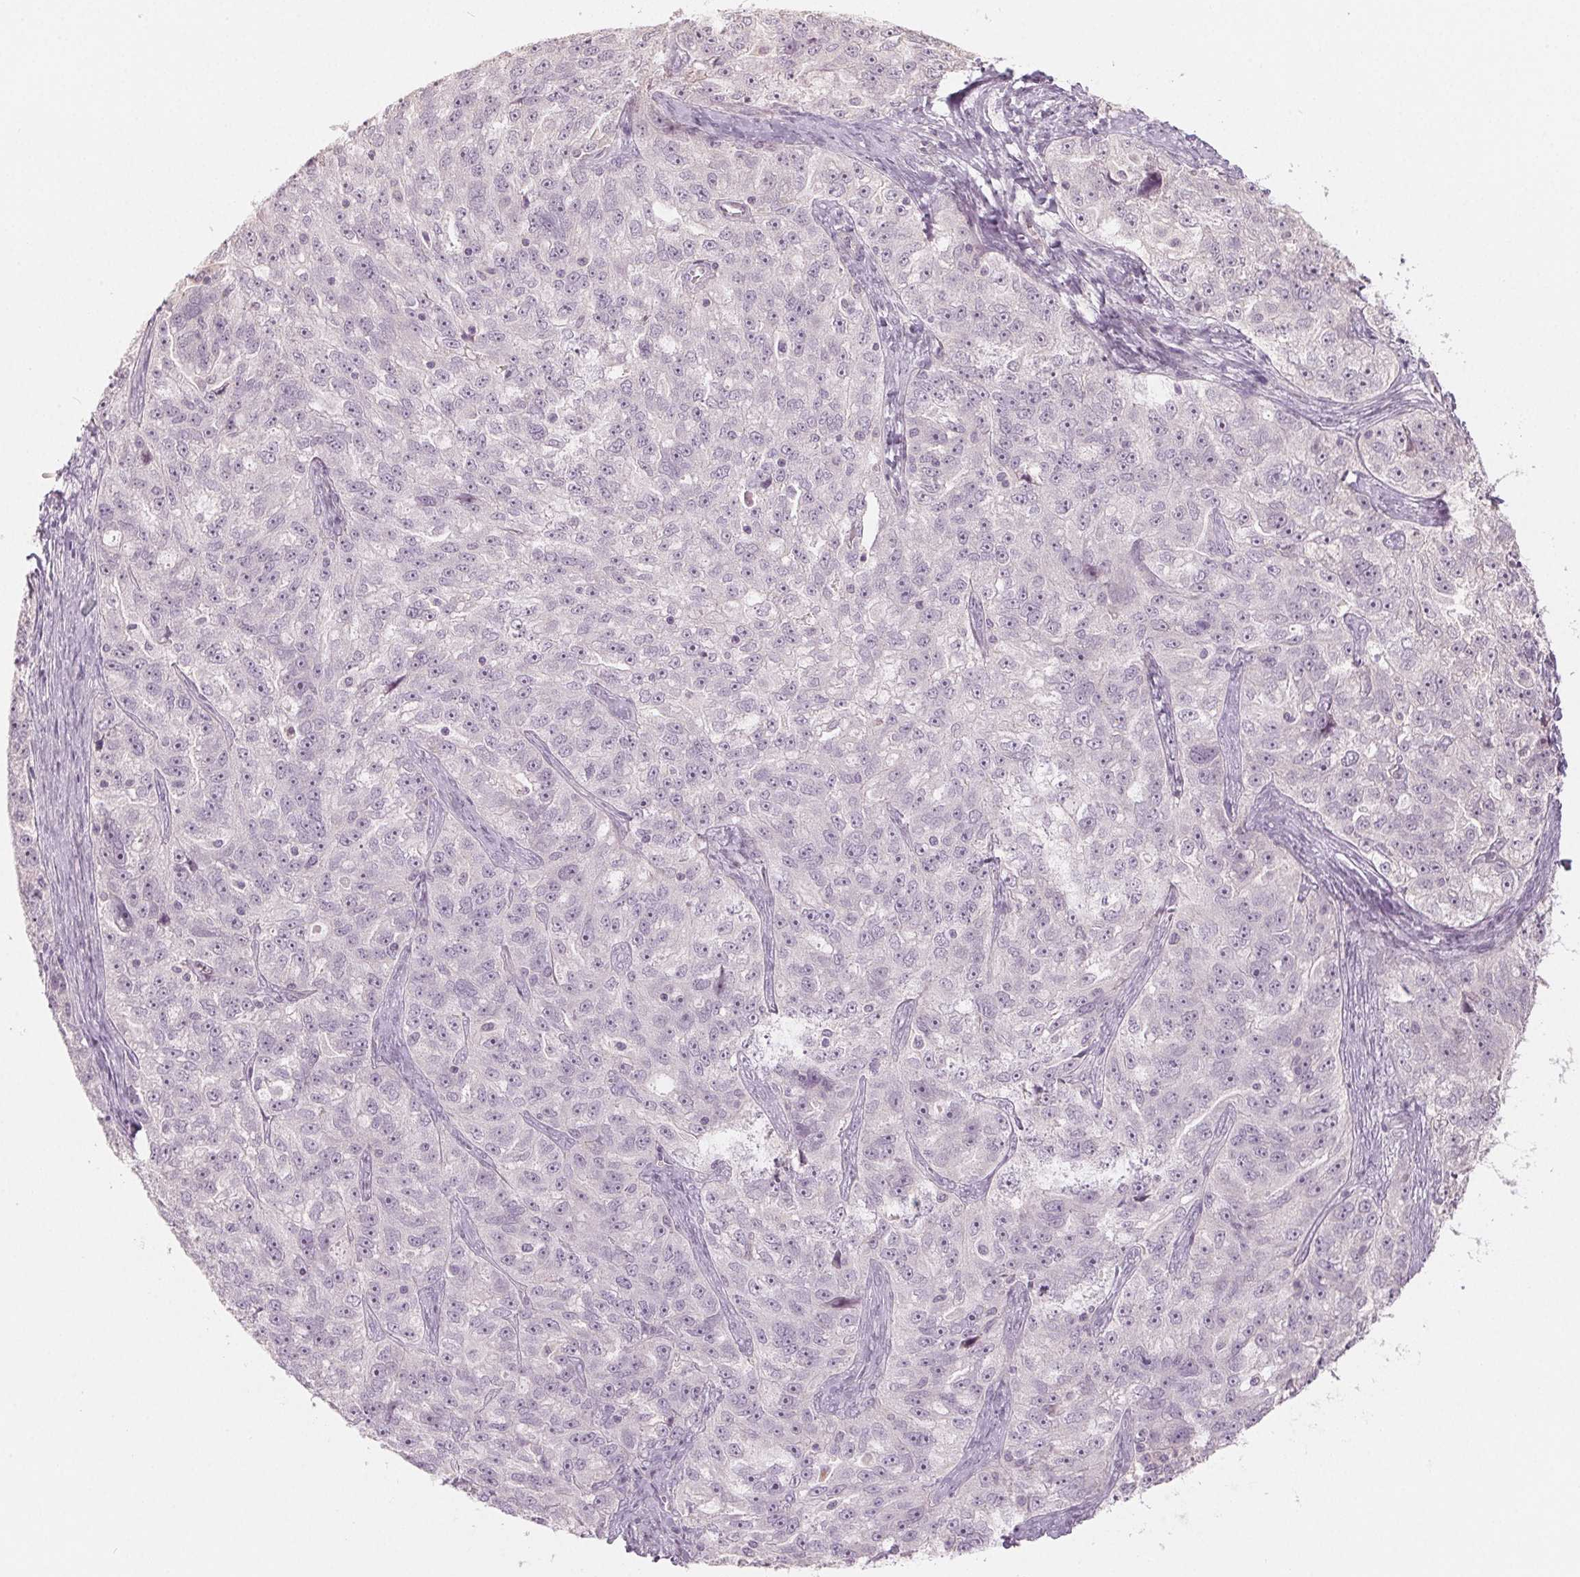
{"staining": {"intensity": "negative", "quantity": "none", "location": "none"}, "tissue": "ovarian cancer", "cell_type": "Tumor cells", "image_type": "cancer", "snomed": [{"axis": "morphology", "description": "Cystadenocarcinoma, serous, NOS"}, {"axis": "topography", "description": "Ovary"}], "caption": "Tumor cells are negative for protein expression in human ovarian cancer (serous cystadenocarcinoma). The staining is performed using DAB brown chromogen with nuclei counter-stained in using hematoxylin.", "gene": "ZBBX", "patient": {"sex": "female", "age": 51}}